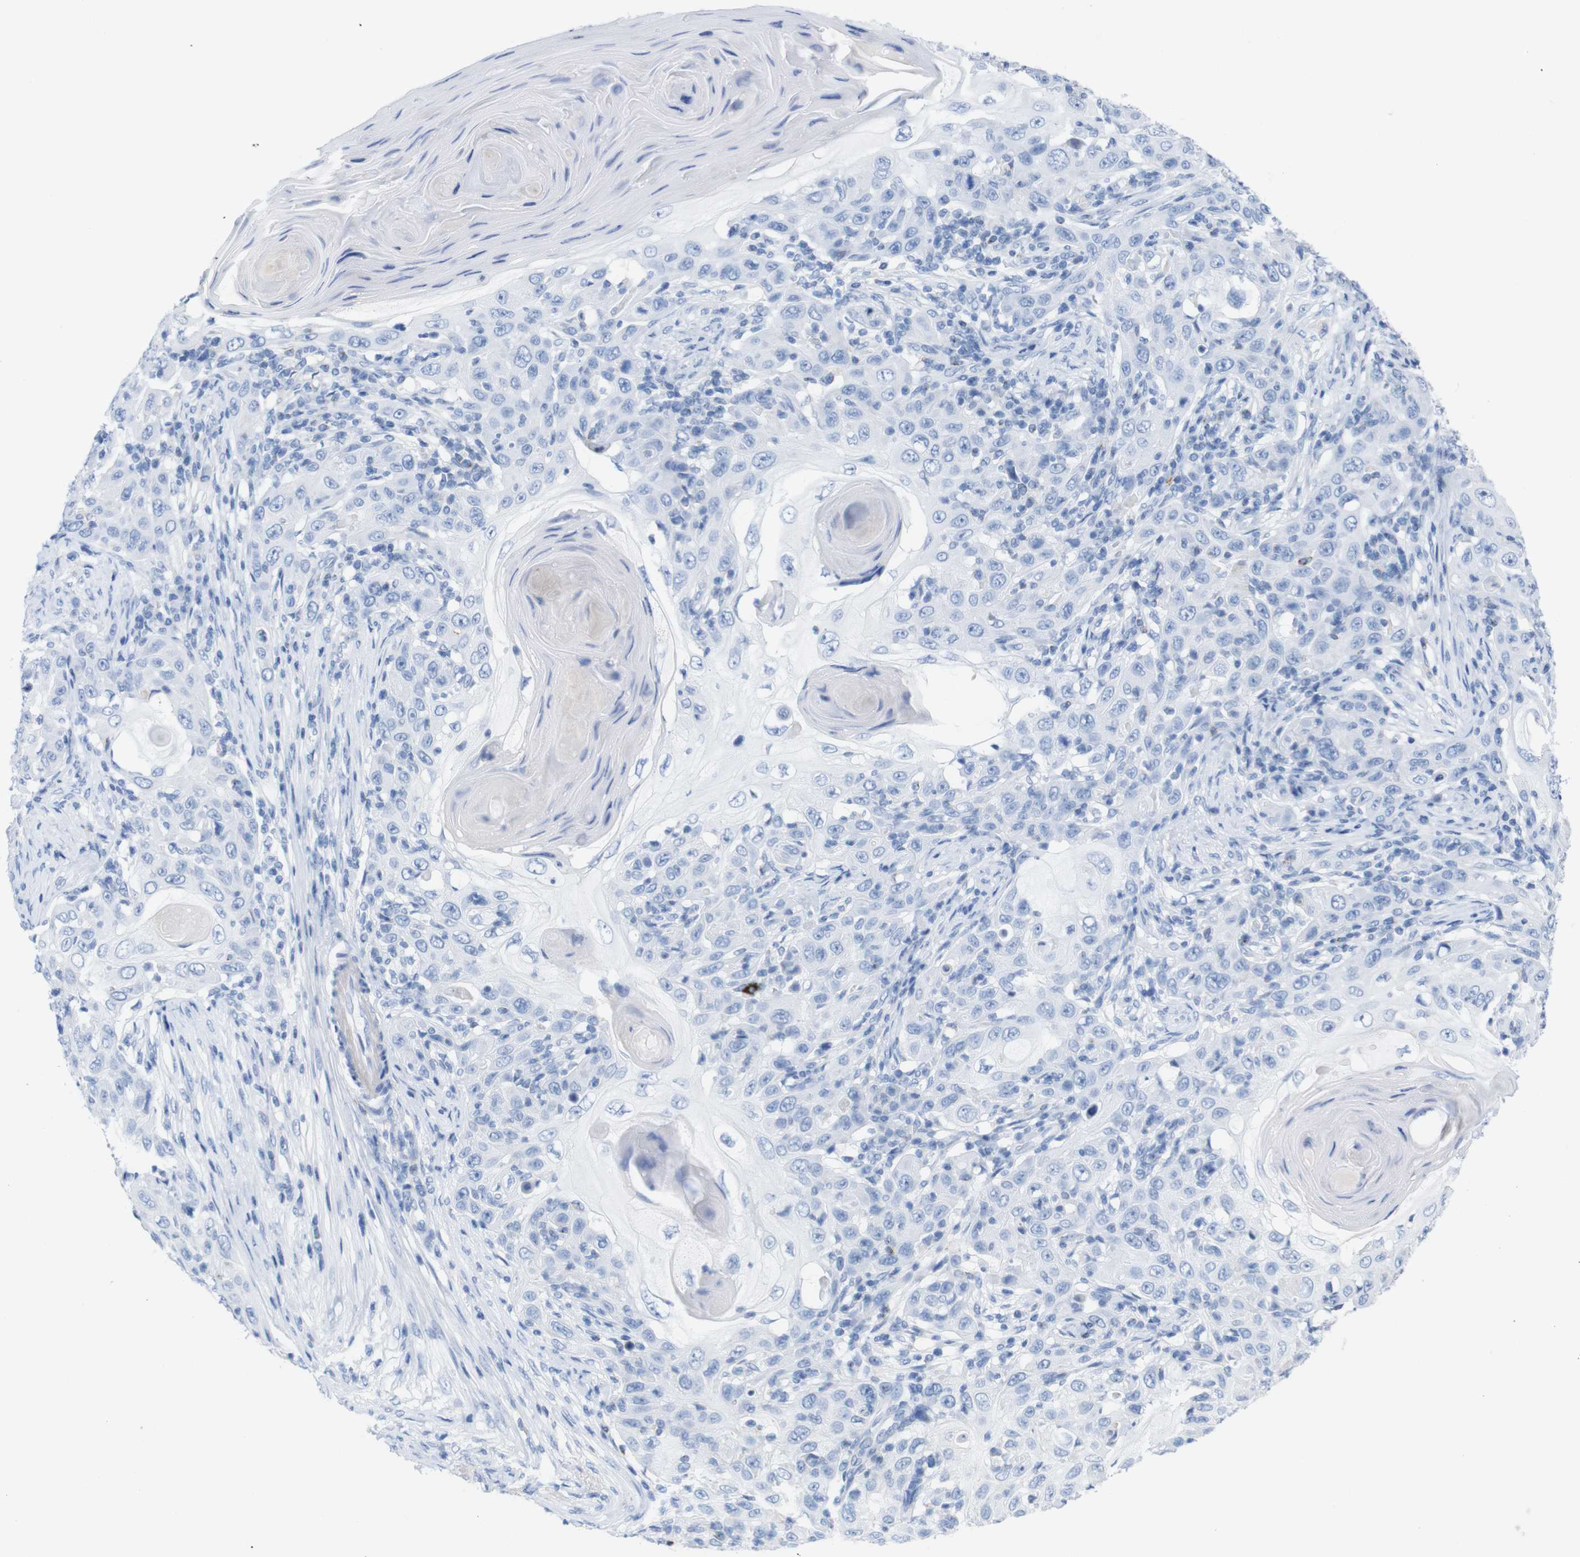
{"staining": {"intensity": "negative", "quantity": "none", "location": "none"}, "tissue": "skin cancer", "cell_type": "Tumor cells", "image_type": "cancer", "snomed": [{"axis": "morphology", "description": "Squamous cell carcinoma, NOS"}, {"axis": "topography", "description": "Skin"}], "caption": "The image demonstrates no staining of tumor cells in skin squamous cell carcinoma.", "gene": "LAG3", "patient": {"sex": "female", "age": 88}}